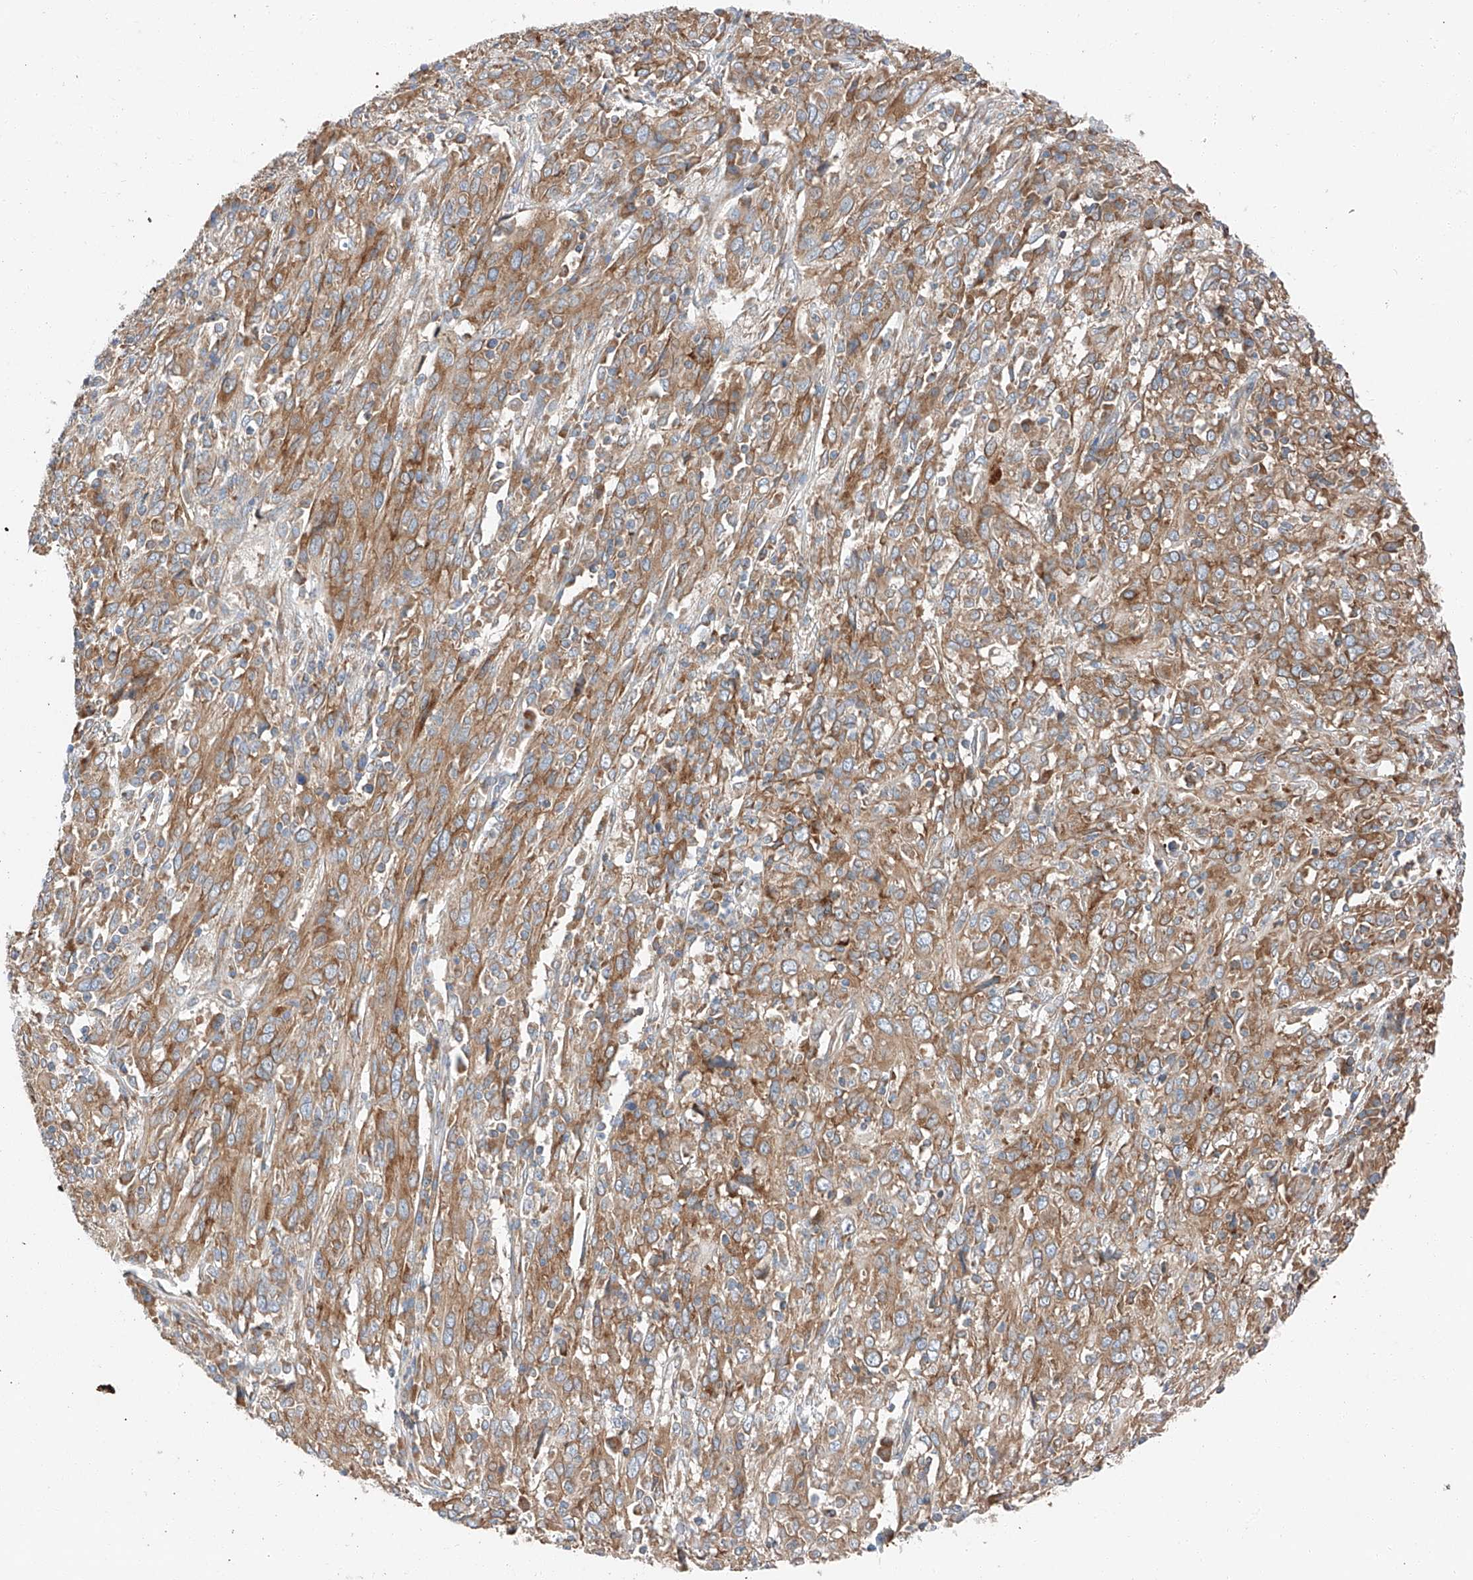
{"staining": {"intensity": "moderate", "quantity": ">75%", "location": "cytoplasmic/membranous"}, "tissue": "cervical cancer", "cell_type": "Tumor cells", "image_type": "cancer", "snomed": [{"axis": "morphology", "description": "Squamous cell carcinoma, NOS"}, {"axis": "topography", "description": "Cervix"}], "caption": "Protein analysis of cervical cancer tissue shows moderate cytoplasmic/membranous positivity in approximately >75% of tumor cells.", "gene": "ZC3H15", "patient": {"sex": "female", "age": 46}}